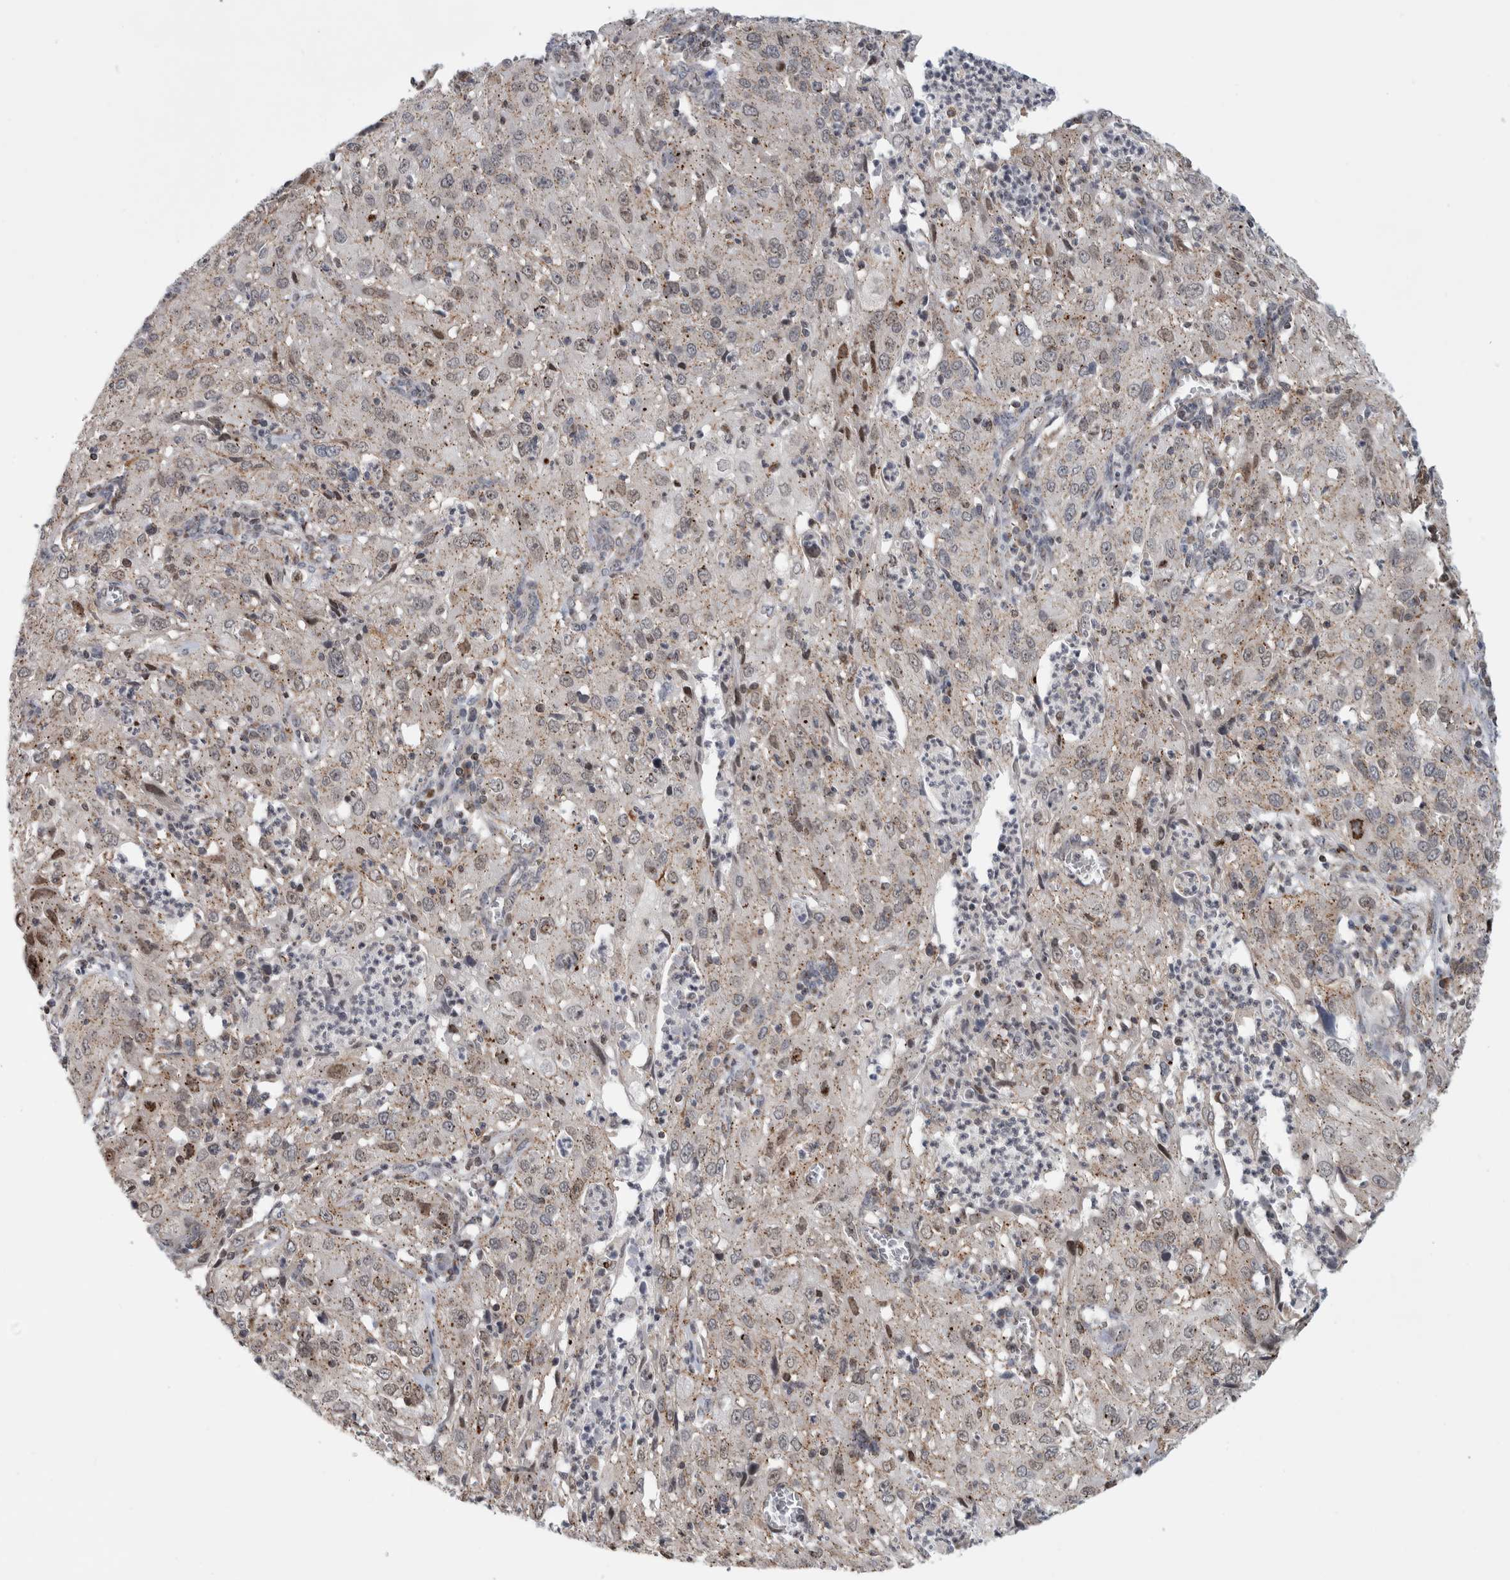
{"staining": {"intensity": "weak", "quantity": ">75%", "location": "cytoplasmic/membranous"}, "tissue": "cervical cancer", "cell_type": "Tumor cells", "image_type": "cancer", "snomed": [{"axis": "morphology", "description": "Squamous cell carcinoma, NOS"}, {"axis": "topography", "description": "Cervix"}], "caption": "Immunohistochemical staining of cervical cancer (squamous cell carcinoma) shows low levels of weak cytoplasmic/membranous expression in approximately >75% of tumor cells.", "gene": "MSL1", "patient": {"sex": "female", "age": 32}}